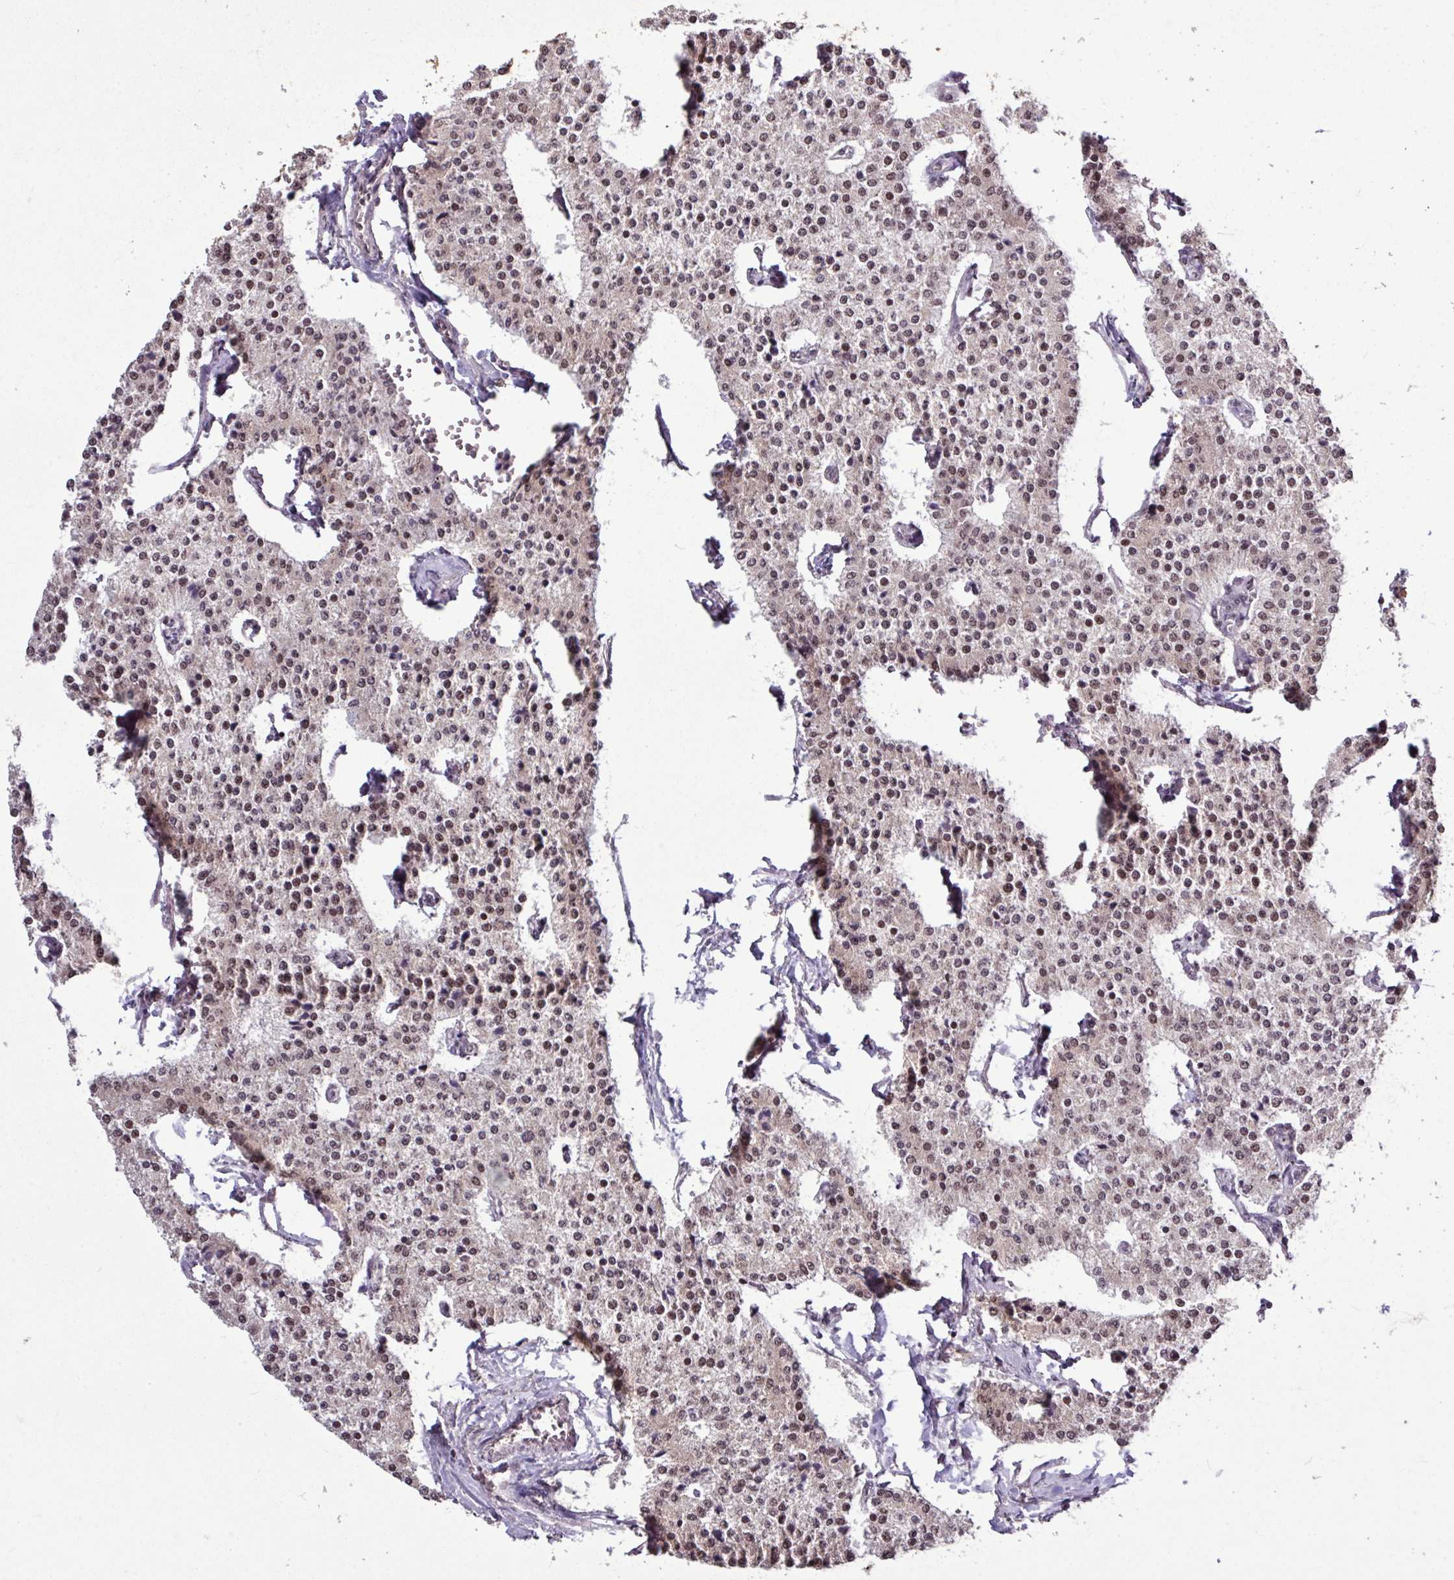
{"staining": {"intensity": "weak", "quantity": "<25%", "location": "nuclear"}, "tissue": "carcinoid", "cell_type": "Tumor cells", "image_type": "cancer", "snomed": [{"axis": "morphology", "description": "Carcinoid, malignant, NOS"}, {"axis": "topography", "description": "Colon"}], "caption": "High magnification brightfield microscopy of carcinoid stained with DAB (brown) and counterstained with hematoxylin (blue): tumor cells show no significant expression.", "gene": "SKIC2", "patient": {"sex": "female", "age": 52}}